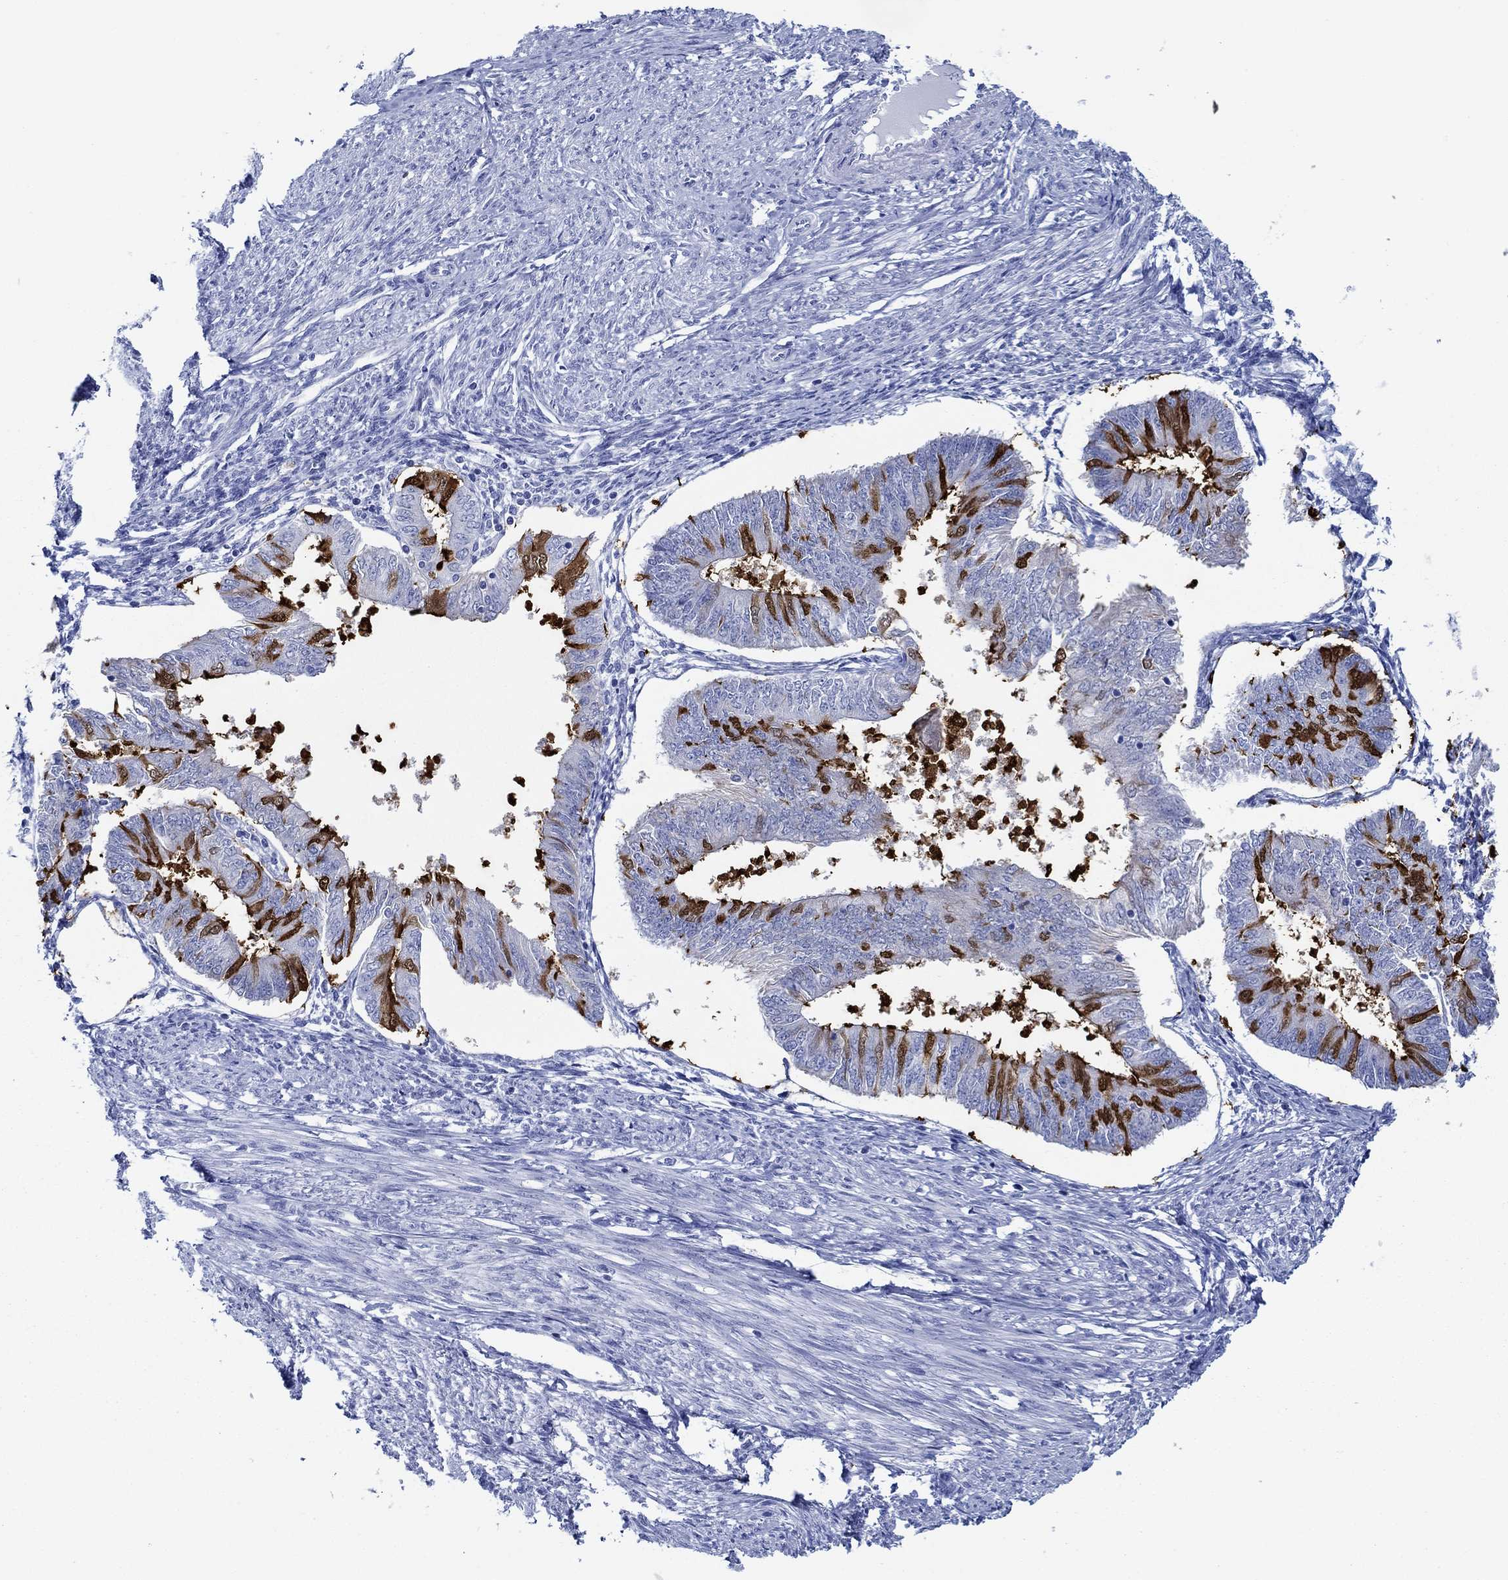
{"staining": {"intensity": "strong", "quantity": "25%-75%", "location": "cytoplasmic/membranous"}, "tissue": "endometrial cancer", "cell_type": "Tumor cells", "image_type": "cancer", "snomed": [{"axis": "morphology", "description": "Adenocarcinoma, NOS"}, {"axis": "topography", "description": "Endometrium"}], "caption": "This image exhibits immunohistochemistry staining of endometrial adenocarcinoma, with high strong cytoplasmic/membranous expression in approximately 25%-75% of tumor cells.", "gene": "IGFBP6", "patient": {"sex": "female", "age": 58}}